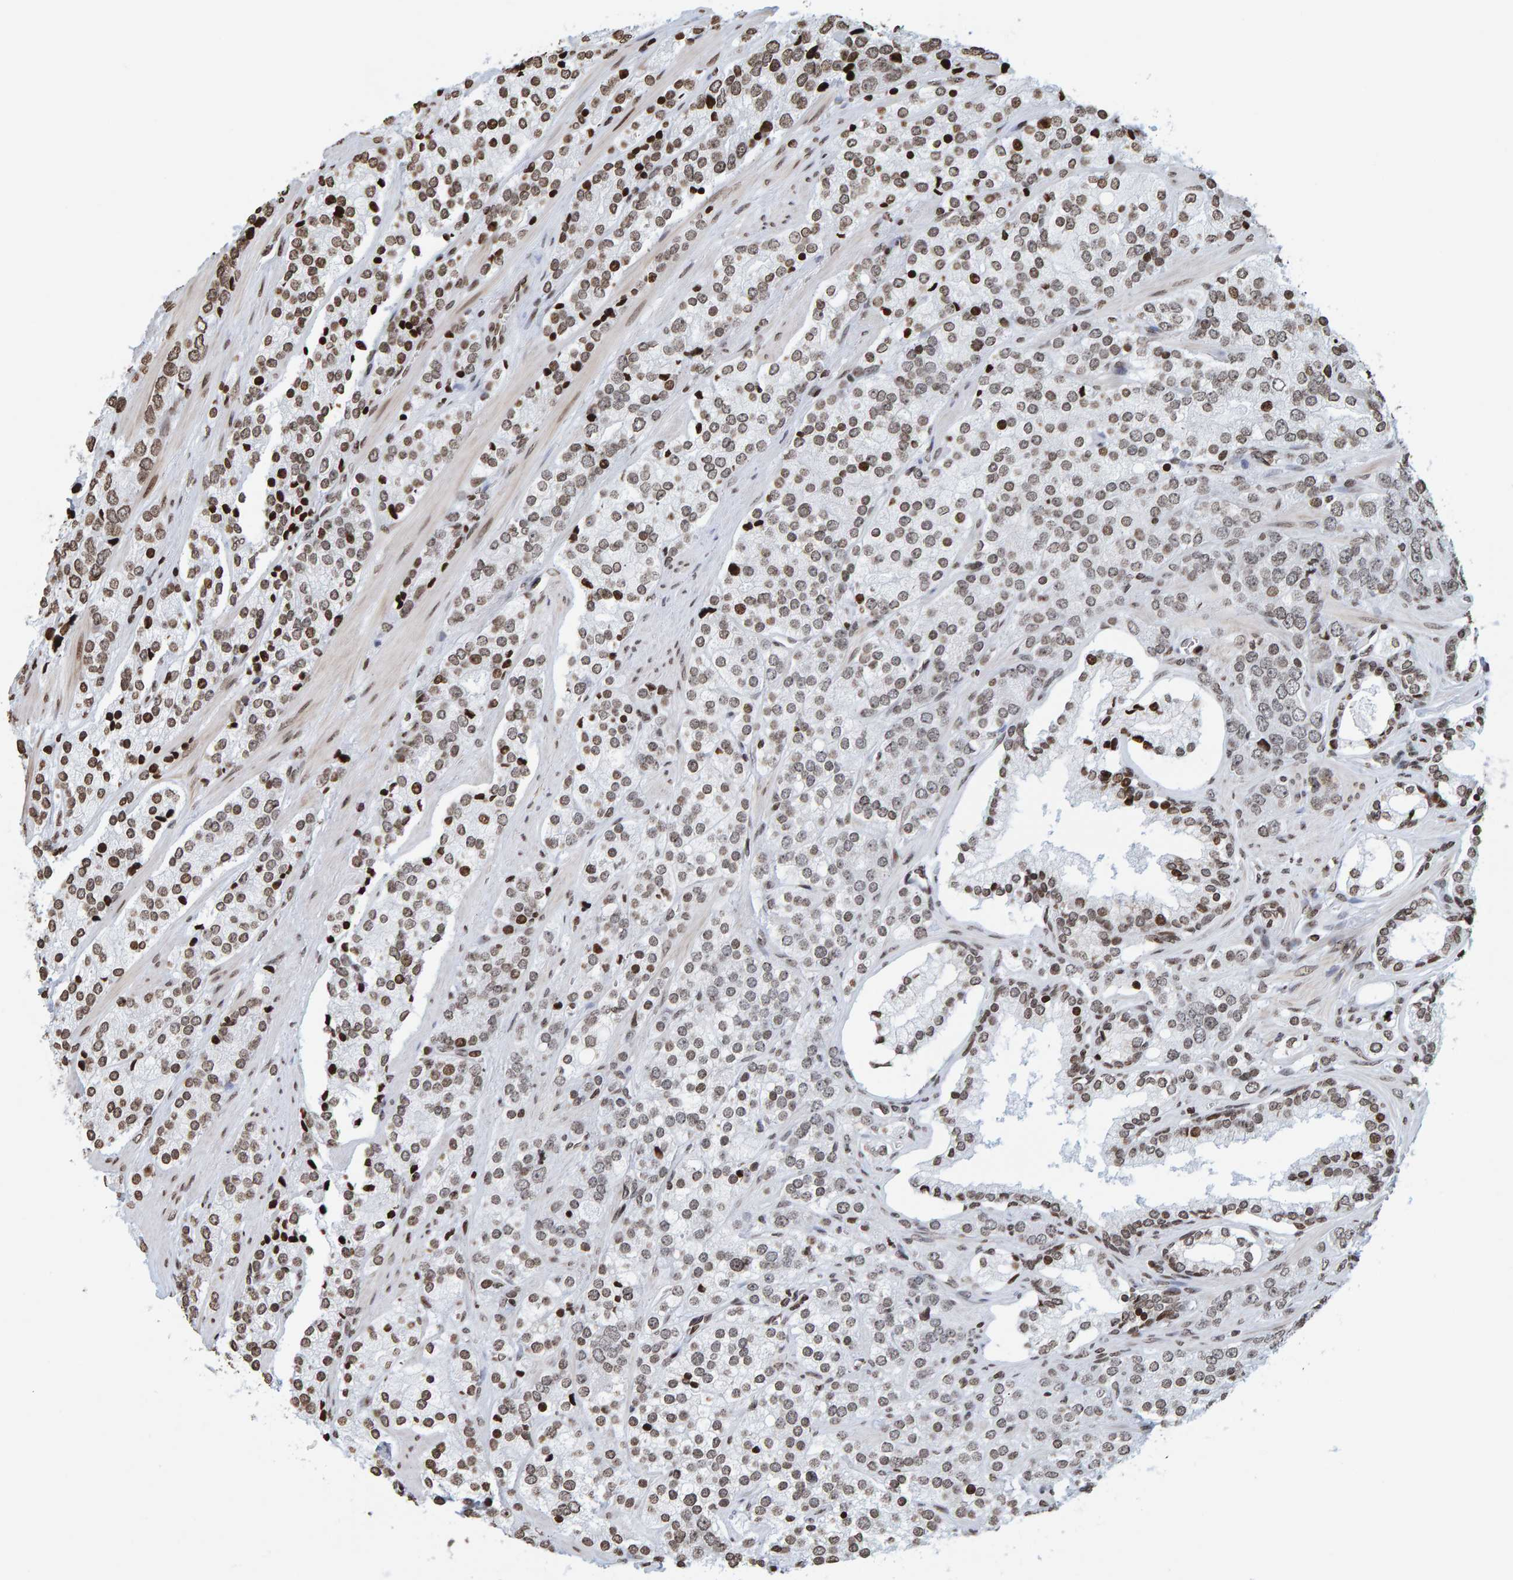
{"staining": {"intensity": "moderate", "quantity": "25%-75%", "location": "nuclear"}, "tissue": "prostate cancer", "cell_type": "Tumor cells", "image_type": "cancer", "snomed": [{"axis": "morphology", "description": "Adenocarcinoma, High grade"}, {"axis": "topography", "description": "Prostate"}], "caption": "Immunohistochemical staining of prostate high-grade adenocarcinoma shows moderate nuclear protein staining in about 25%-75% of tumor cells.", "gene": "BRF2", "patient": {"sex": "male", "age": 71}}